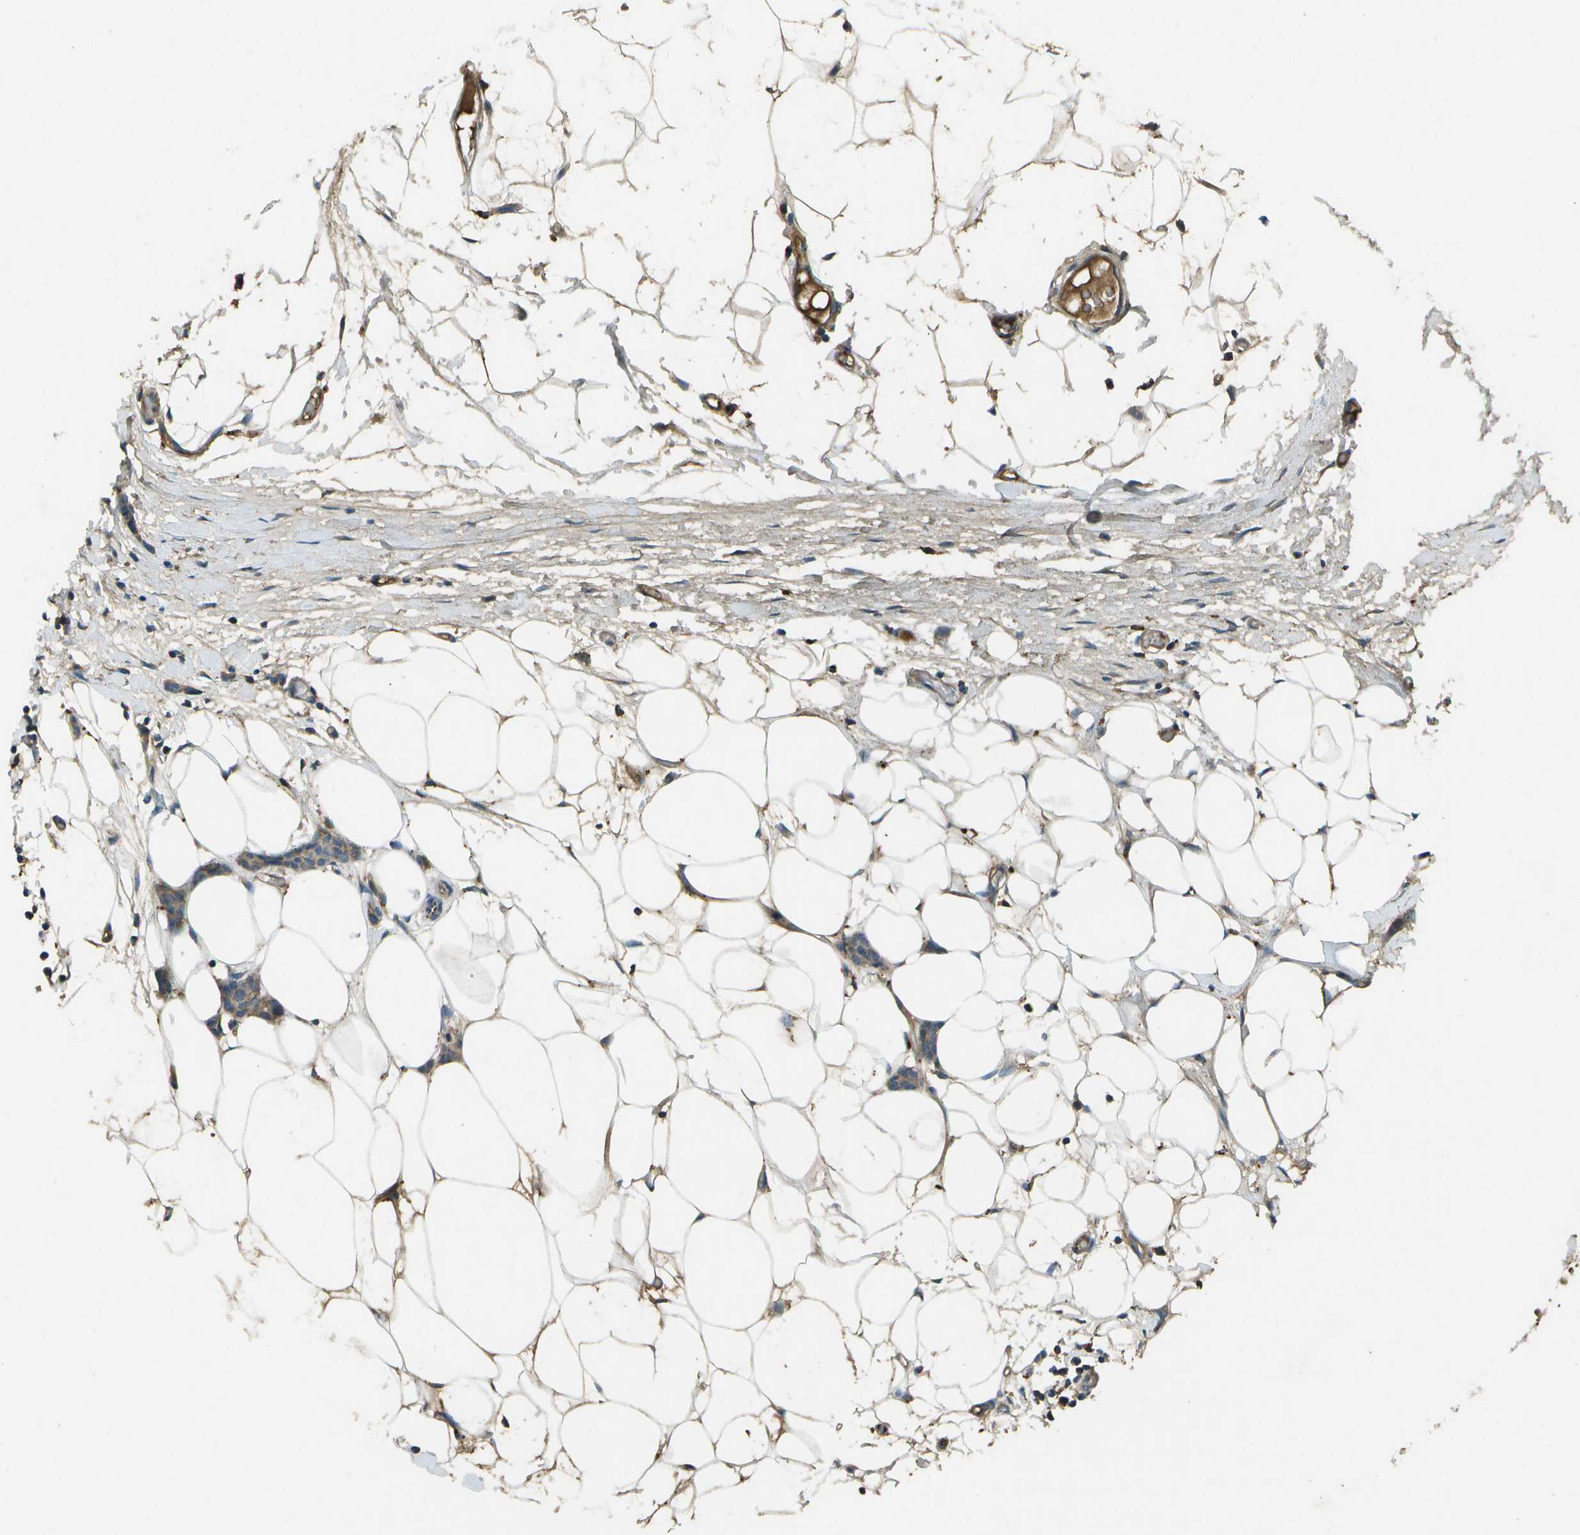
{"staining": {"intensity": "weak", "quantity": ">75%", "location": "cytoplasmic/membranous"}, "tissue": "breast cancer", "cell_type": "Tumor cells", "image_type": "cancer", "snomed": [{"axis": "morphology", "description": "Lobular carcinoma"}, {"axis": "topography", "description": "Skin"}, {"axis": "topography", "description": "Breast"}], "caption": "About >75% of tumor cells in human breast lobular carcinoma reveal weak cytoplasmic/membranous protein expression as visualized by brown immunohistochemical staining.", "gene": "PXYLP1", "patient": {"sex": "female", "age": 46}}